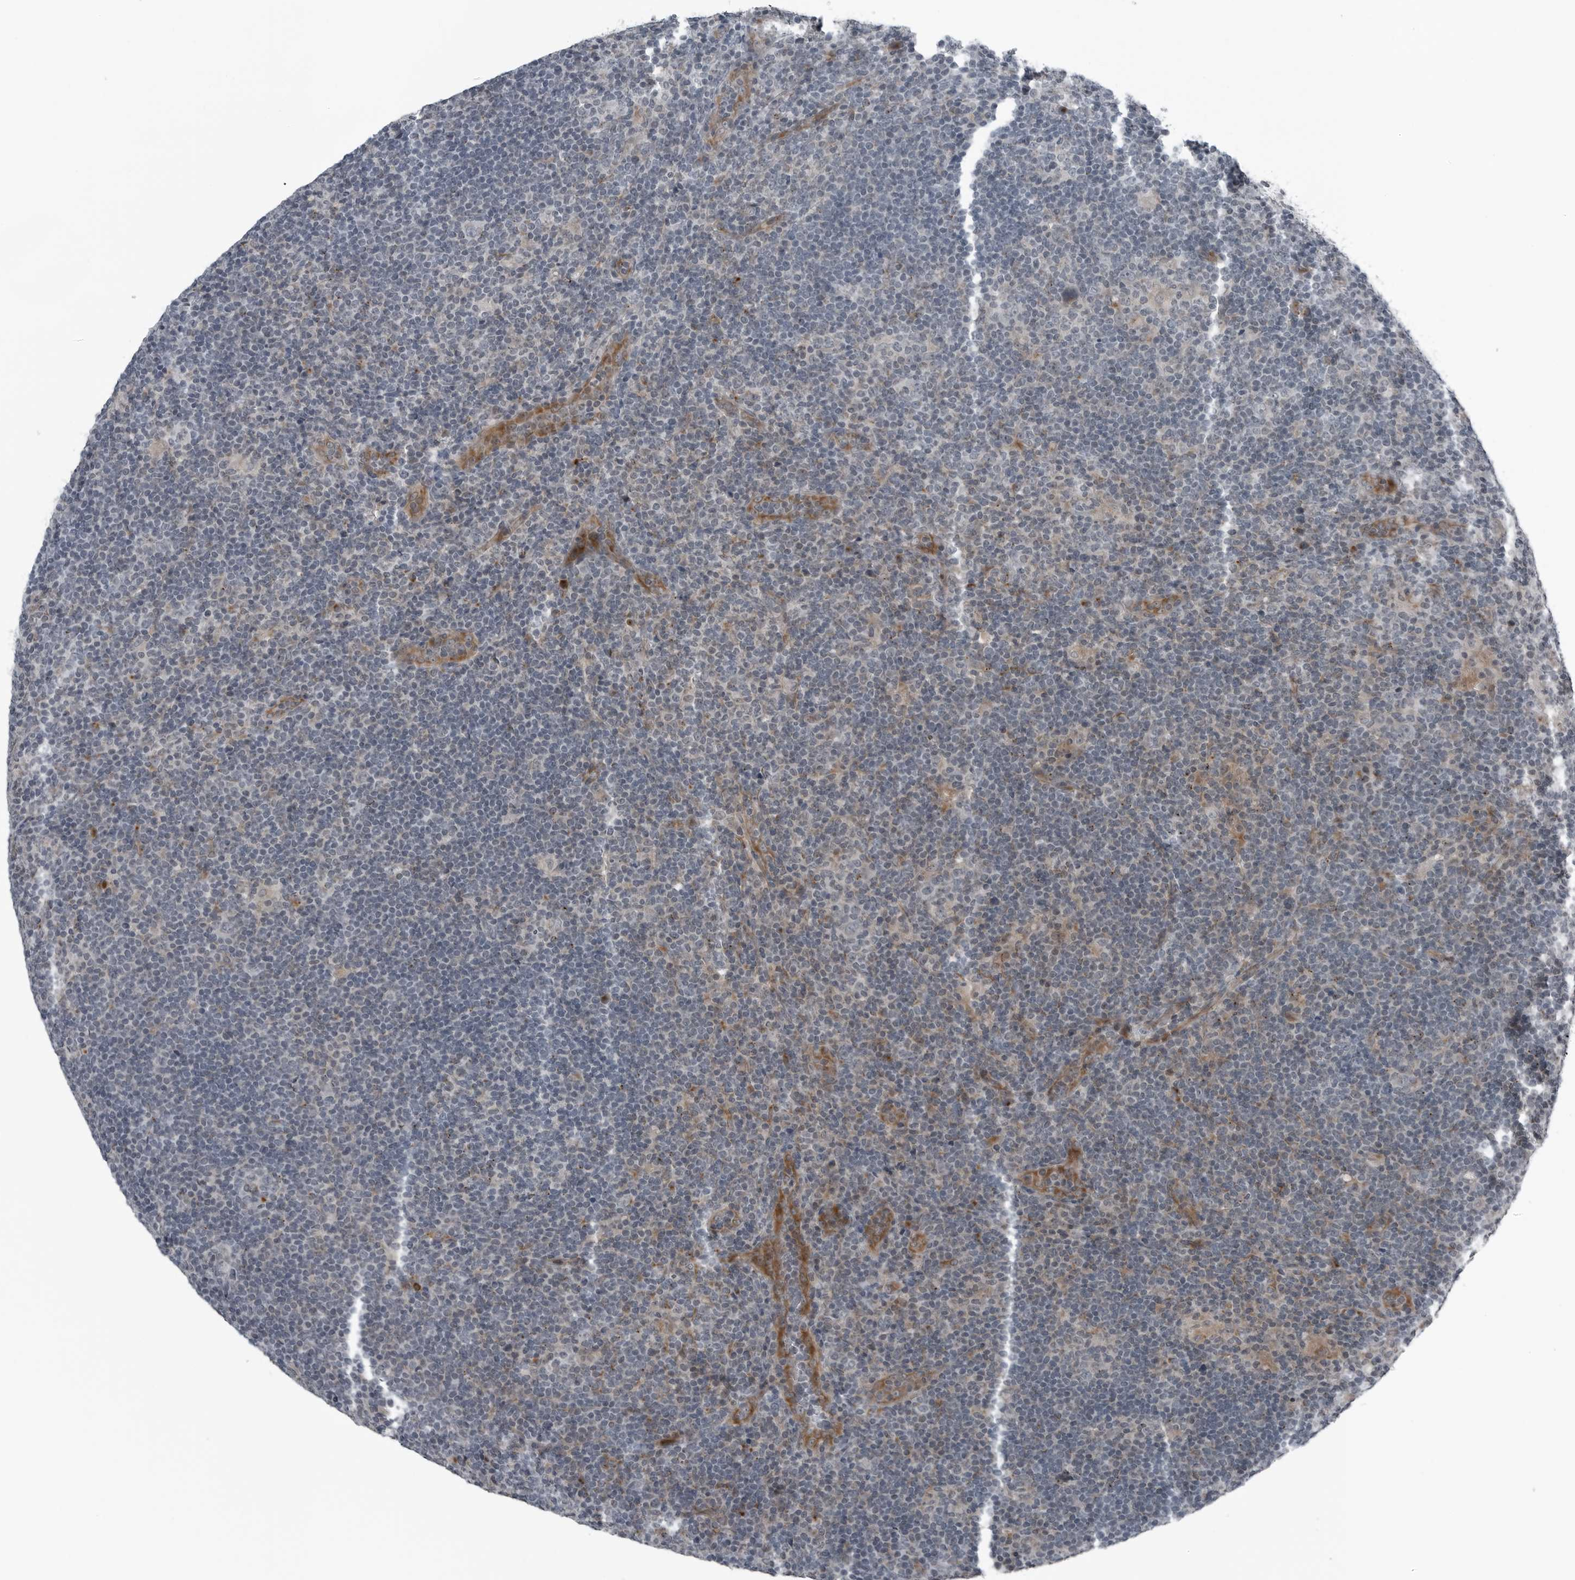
{"staining": {"intensity": "negative", "quantity": "none", "location": "none"}, "tissue": "lymphoma", "cell_type": "Tumor cells", "image_type": "cancer", "snomed": [{"axis": "morphology", "description": "Hodgkin's disease, NOS"}, {"axis": "topography", "description": "Lymph node"}], "caption": "Tumor cells are negative for brown protein staining in lymphoma.", "gene": "GAK", "patient": {"sex": "female", "age": 57}}